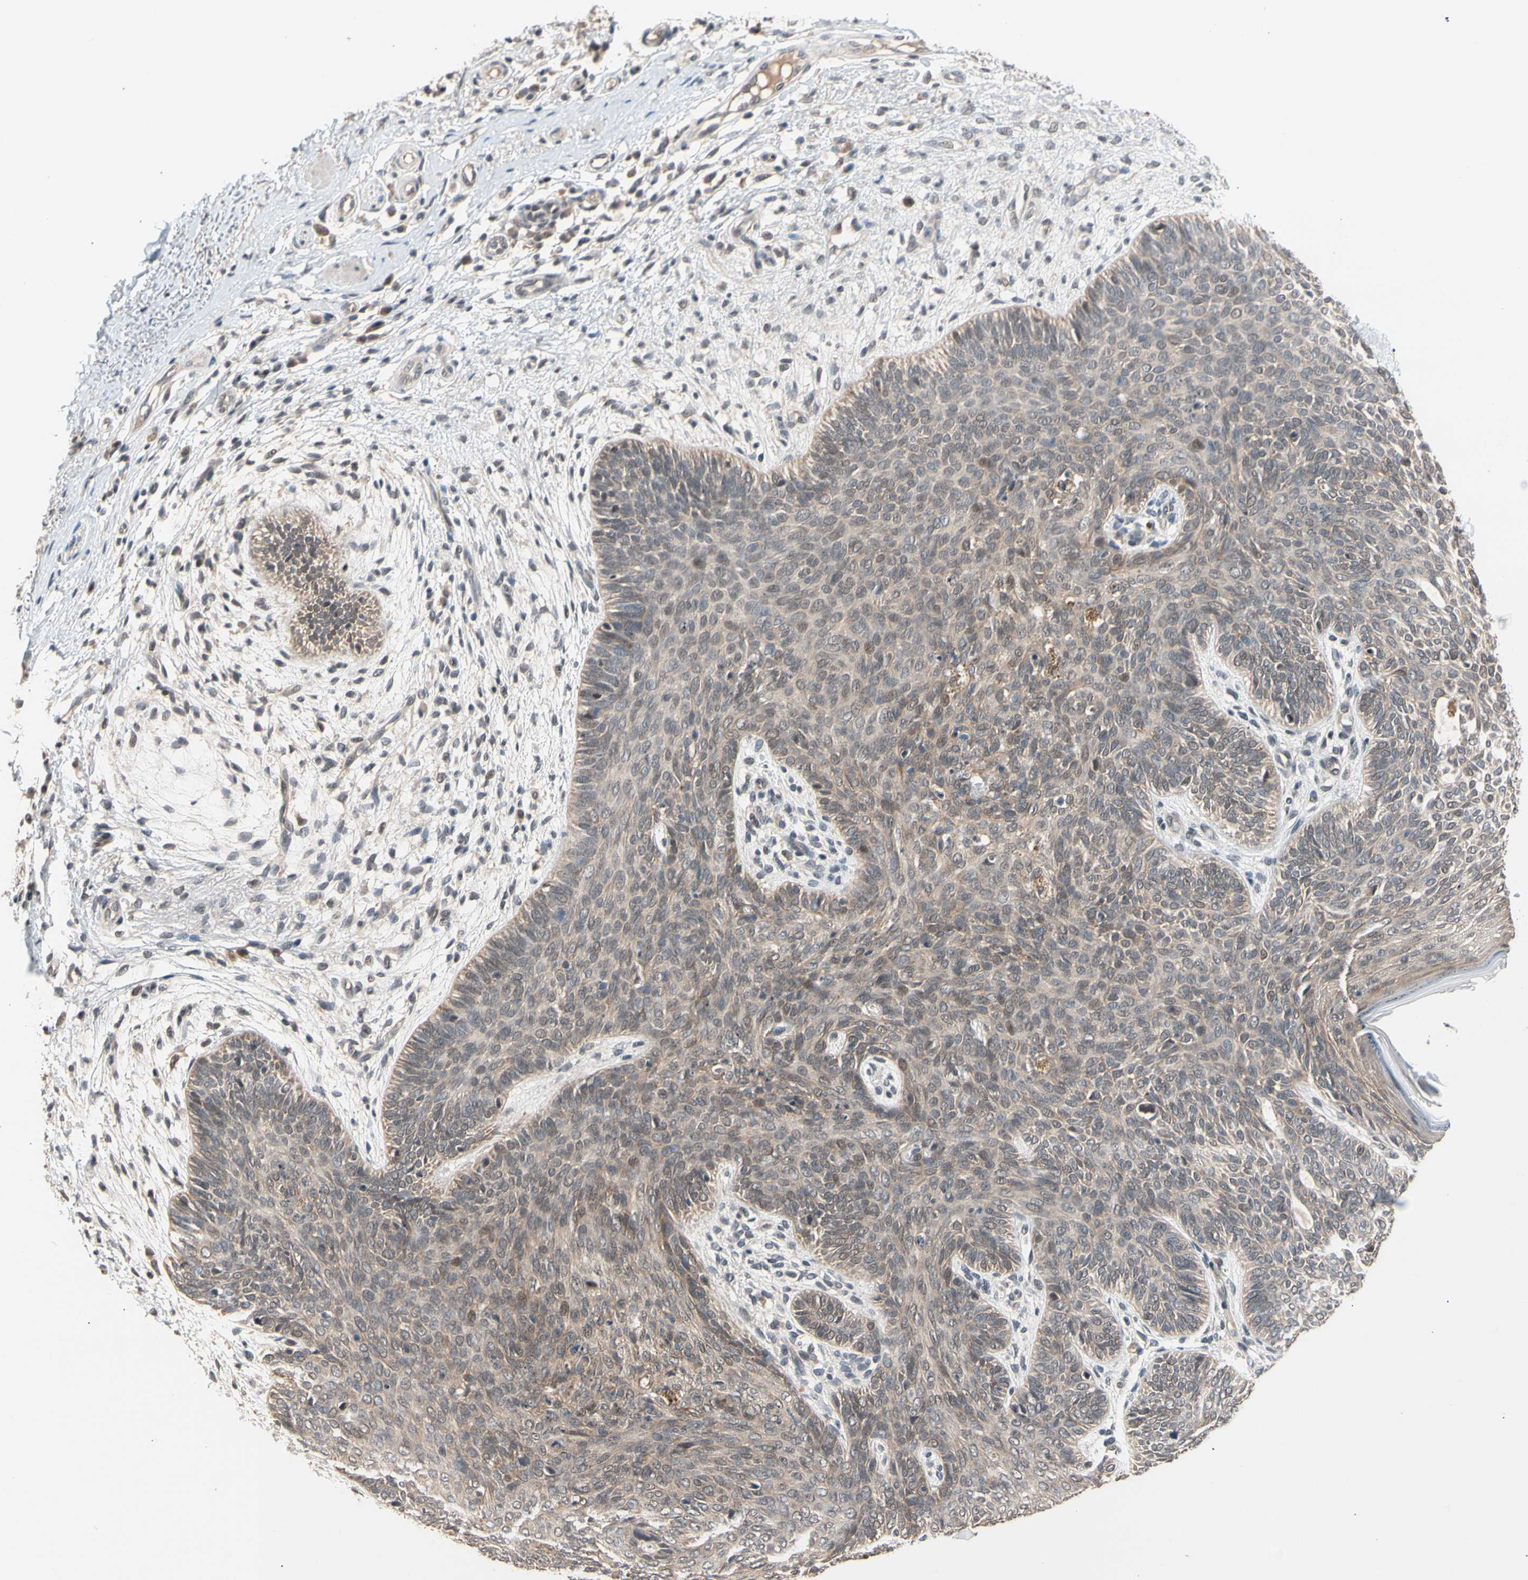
{"staining": {"intensity": "moderate", "quantity": ">75%", "location": "cytoplasmic/membranous,nuclear"}, "tissue": "skin cancer", "cell_type": "Tumor cells", "image_type": "cancer", "snomed": [{"axis": "morphology", "description": "Normal tissue, NOS"}, {"axis": "morphology", "description": "Basal cell carcinoma"}, {"axis": "topography", "description": "Skin"}], "caption": "A high-resolution image shows immunohistochemistry staining of skin cancer, which shows moderate cytoplasmic/membranous and nuclear positivity in about >75% of tumor cells.", "gene": "NGEF", "patient": {"sex": "male", "age": 52}}